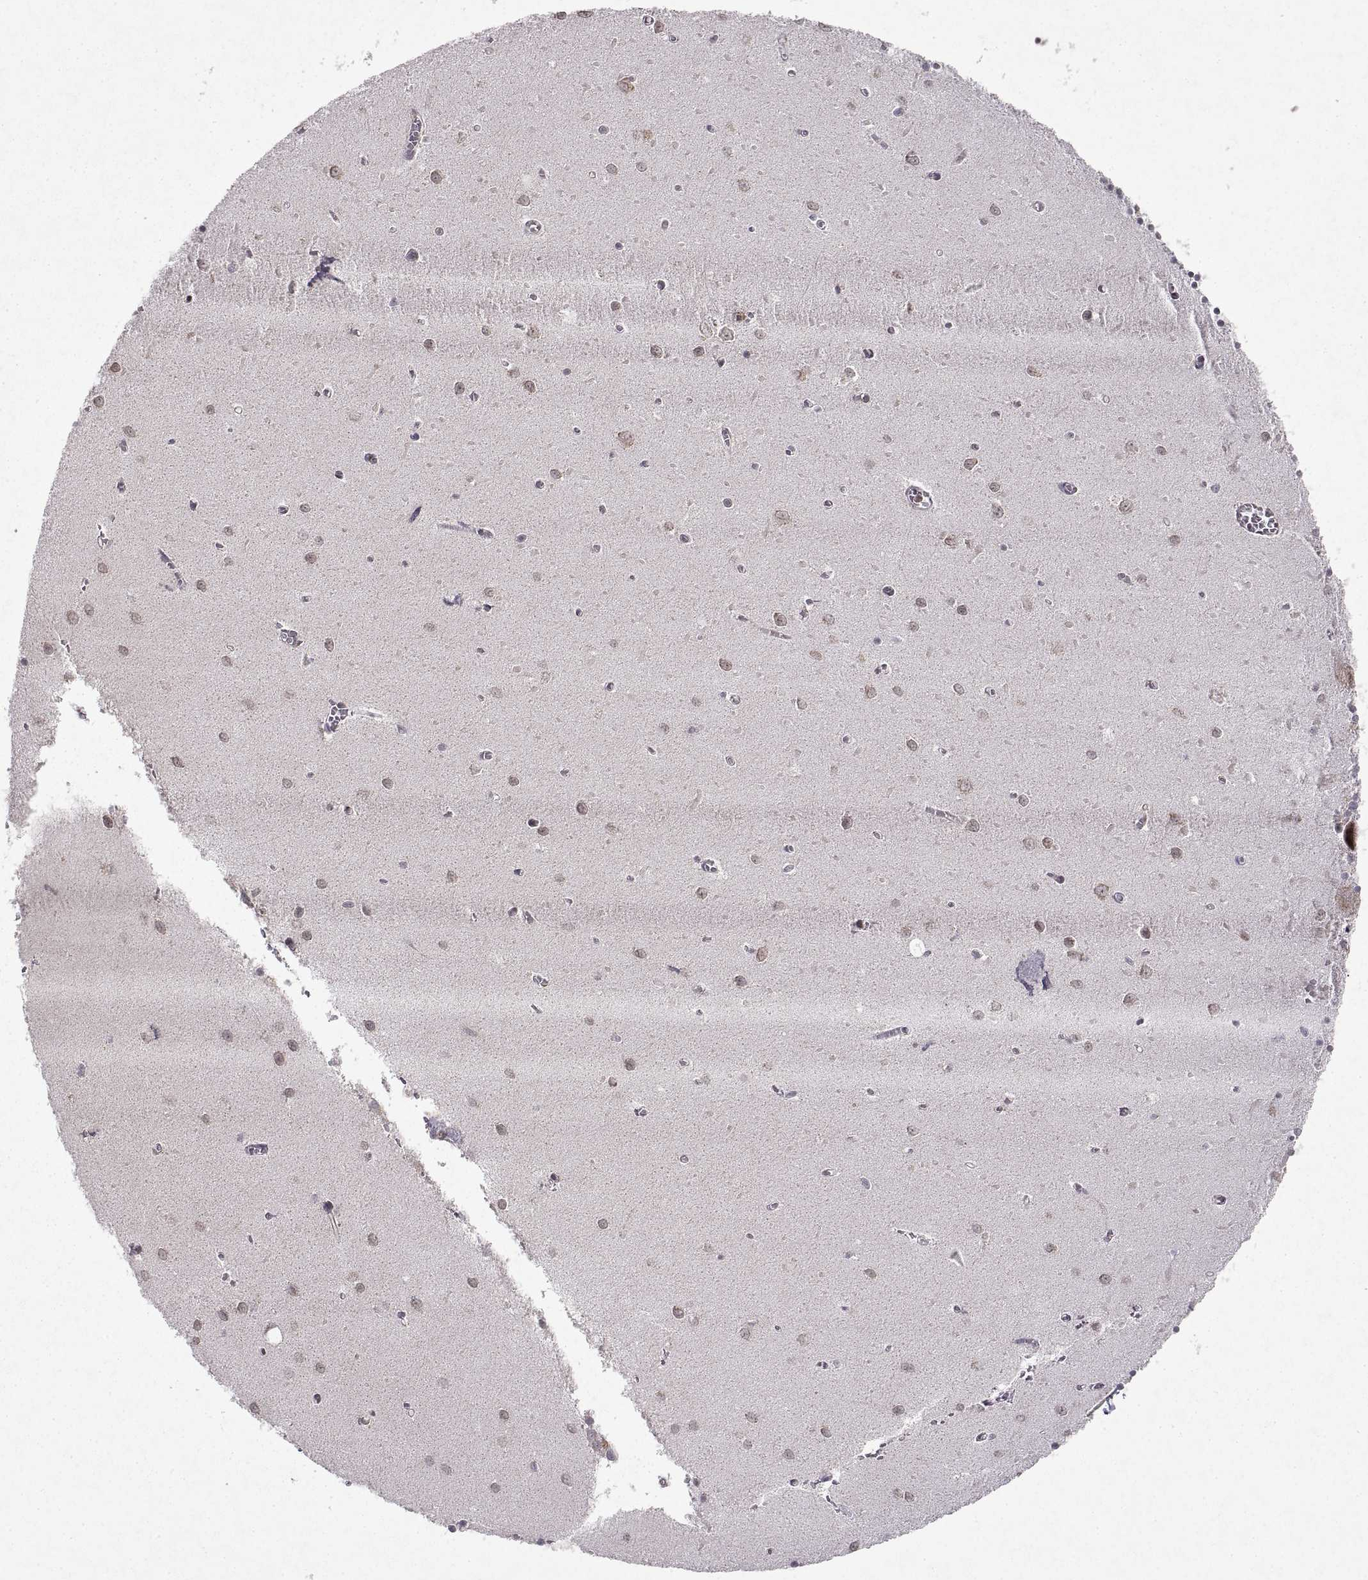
{"staining": {"intensity": "negative", "quantity": "none", "location": "none"}, "tissue": "cerebellum", "cell_type": "Cells in granular layer", "image_type": "normal", "snomed": [{"axis": "morphology", "description": "Normal tissue, NOS"}, {"axis": "topography", "description": "Cerebellum"}], "caption": "This is a micrograph of IHC staining of unremarkable cerebellum, which shows no positivity in cells in granular layer. (Brightfield microscopy of DAB IHC at high magnification).", "gene": "MANBAL", "patient": {"sex": "female", "age": 64}}